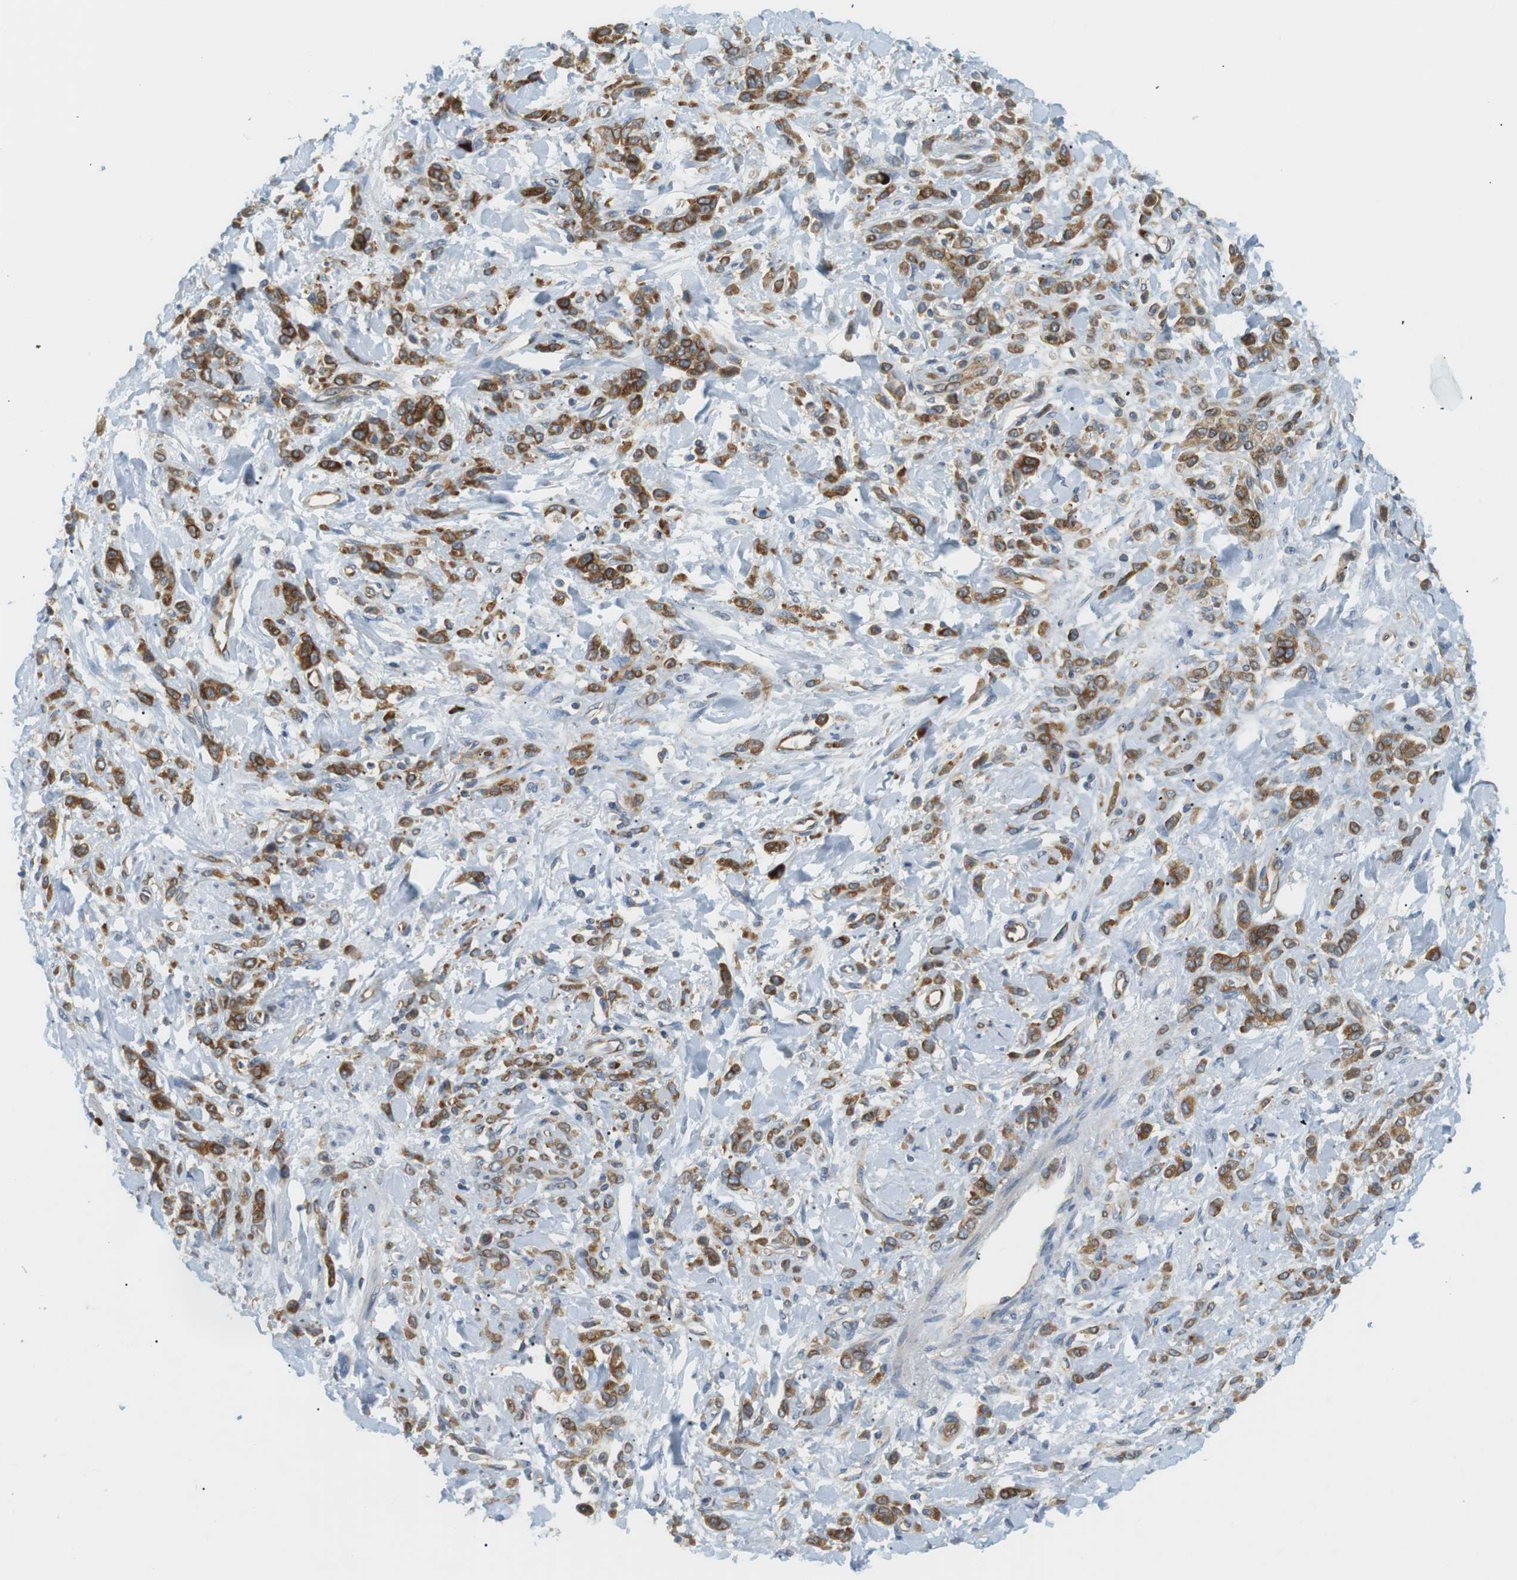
{"staining": {"intensity": "moderate", "quantity": ">75%", "location": "cytoplasmic/membranous"}, "tissue": "stomach cancer", "cell_type": "Tumor cells", "image_type": "cancer", "snomed": [{"axis": "morphology", "description": "Normal tissue, NOS"}, {"axis": "morphology", "description": "Adenocarcinoma, NOS"}, {"axis": "topography", "description": "Stomach"}], "caption": "Immunohistochemistry of stomach adenocarcinoma displays medium levels of moderate cytoplasmic/membranous expression in about >75% of tumor cells.", "gene": "TMEM200A", "patient": {"sex": "male", "age": 82}}